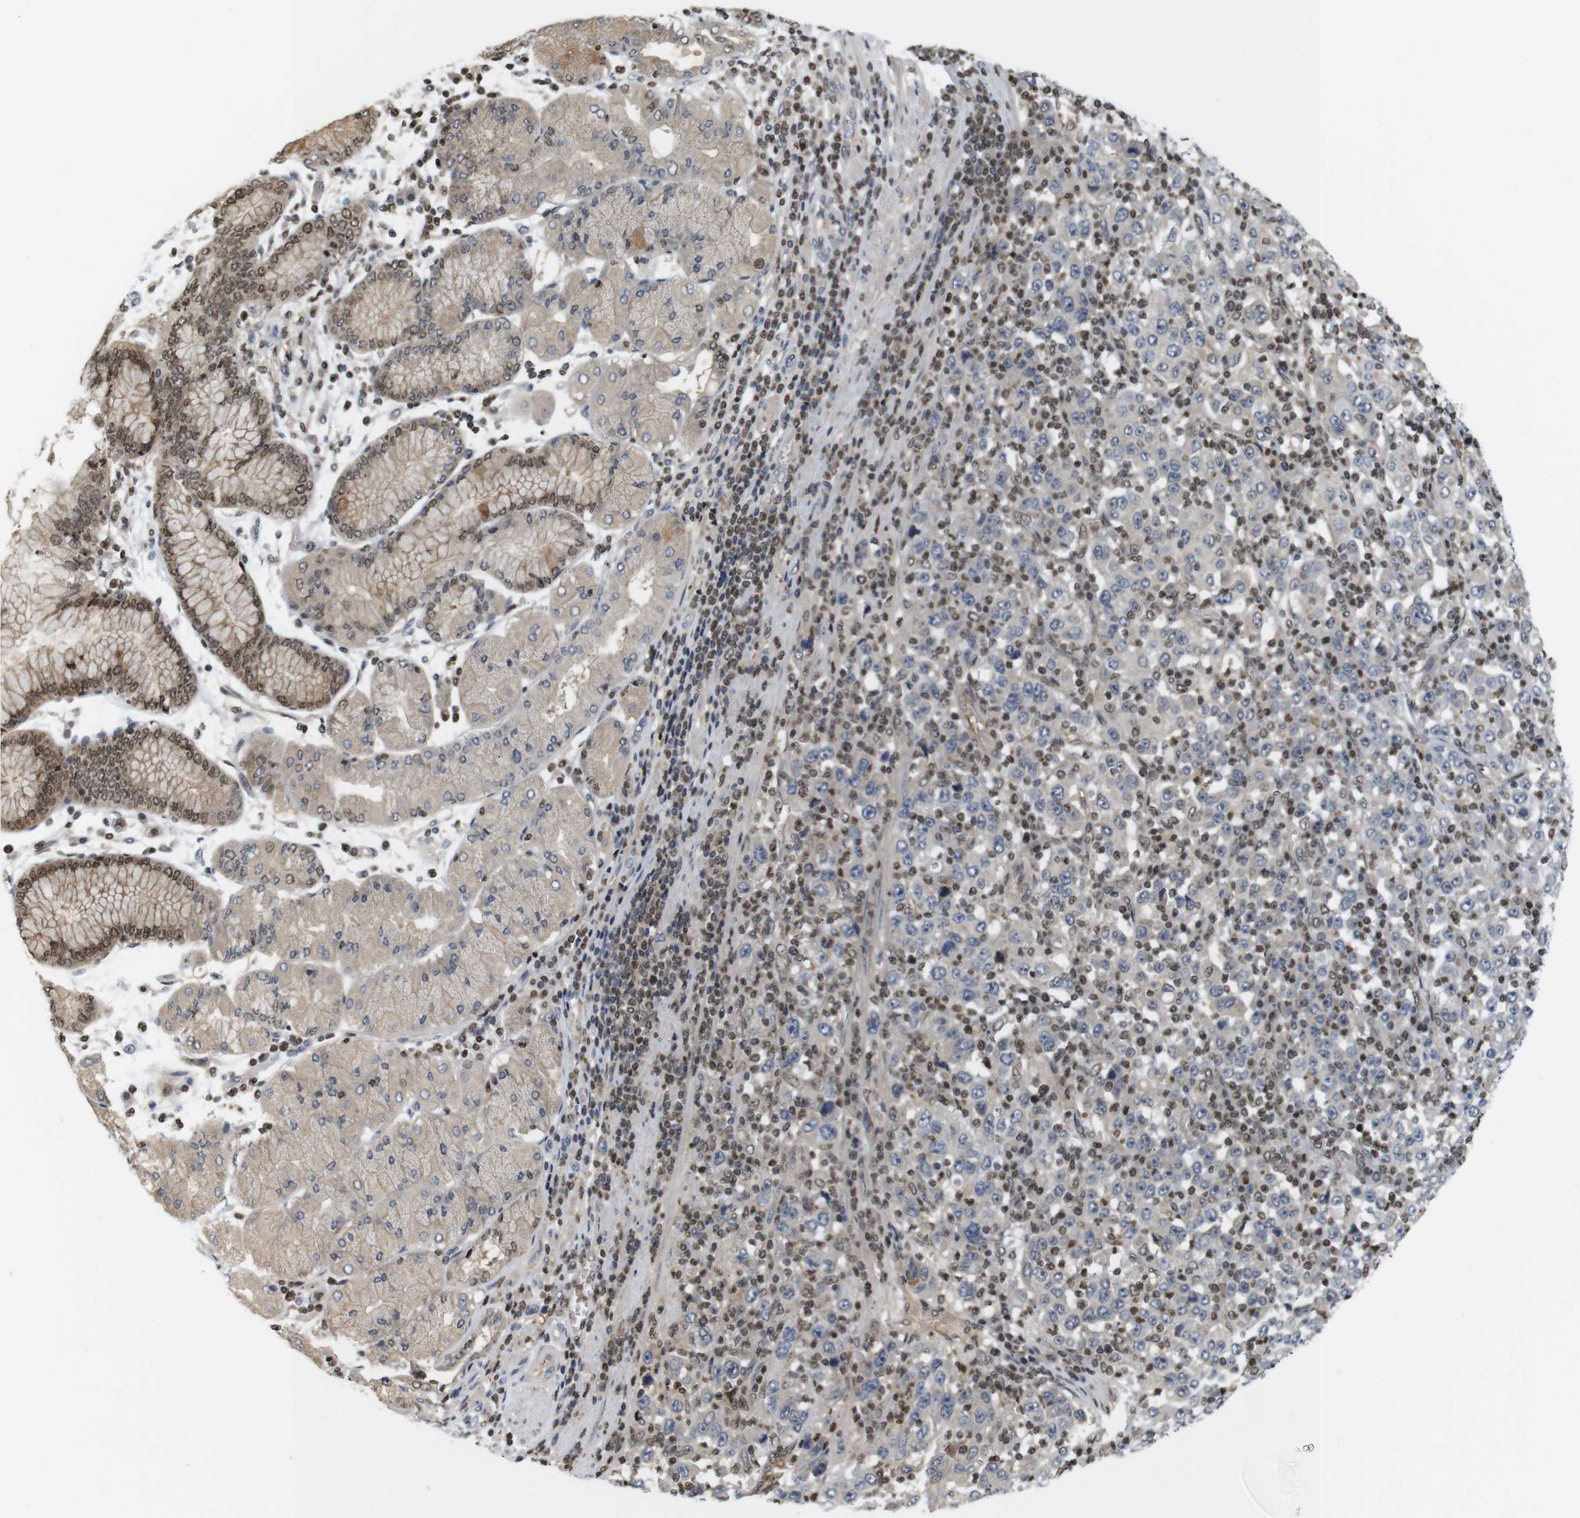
{"staining": {"intensity": "weak", "quantity": "25%-75%", "location": "cytoplasmic/membranous"}, "tissue": "stomach cancer", "cell_type": "Tumor cells", "image_type": "cancer", "snomed": [{"axis": "morphology", "description": "Normal tissue, NOS"}, {"axis": "morphology", "description": "Adenocarcinoma, NOS"}, {"axis": "topography", "description": "Stomach, upper"}, {"axis": "topography", "description": "Stomach"}], "caption": "Stomach cancer (adenocarcinoma) stained with a protein marker demonstrates weak staining in tumor cells.", "gene": "MBD1", "patient": {"sex": "male", "age": 59}}